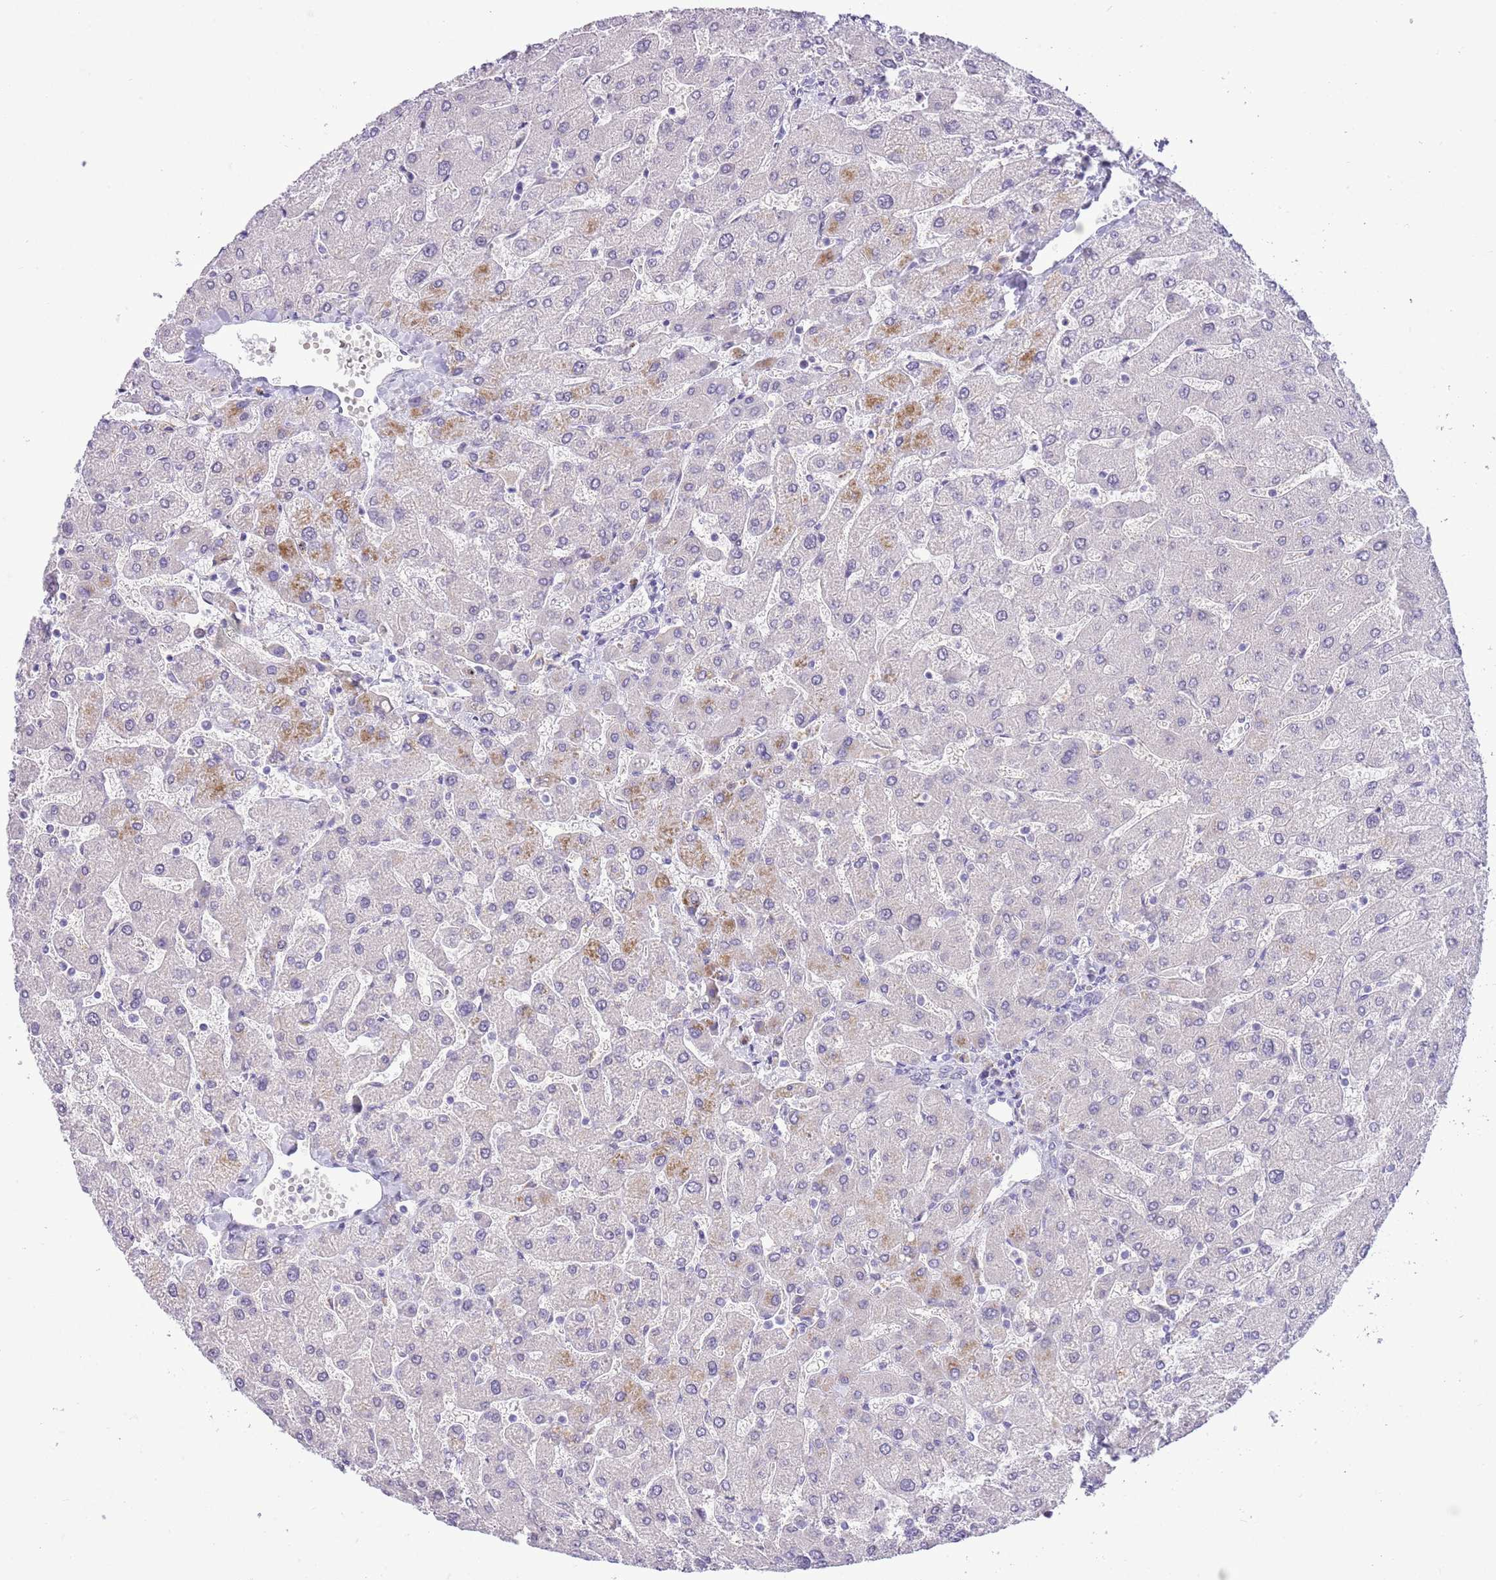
{"staining": {"intensity": "negative", "quantity": "none", "location": "none"}, "tissue": "liver", "cell_type": "Cholangiocytes", "image_type": "normal", "snomed": [{"axis": "morphology", "description": "Normal tissue, NOS"}, {"axis": "topography", "description": "Liver"}], "caption": "IHC histopathology image of normal liver: liver stained with DAB (3,3'-diaminobenzidine) exhibits no significant protein staining in cholangiocytes.", "gene": "FBRSL1", "patient": {"sex": "male", "age": 55}}